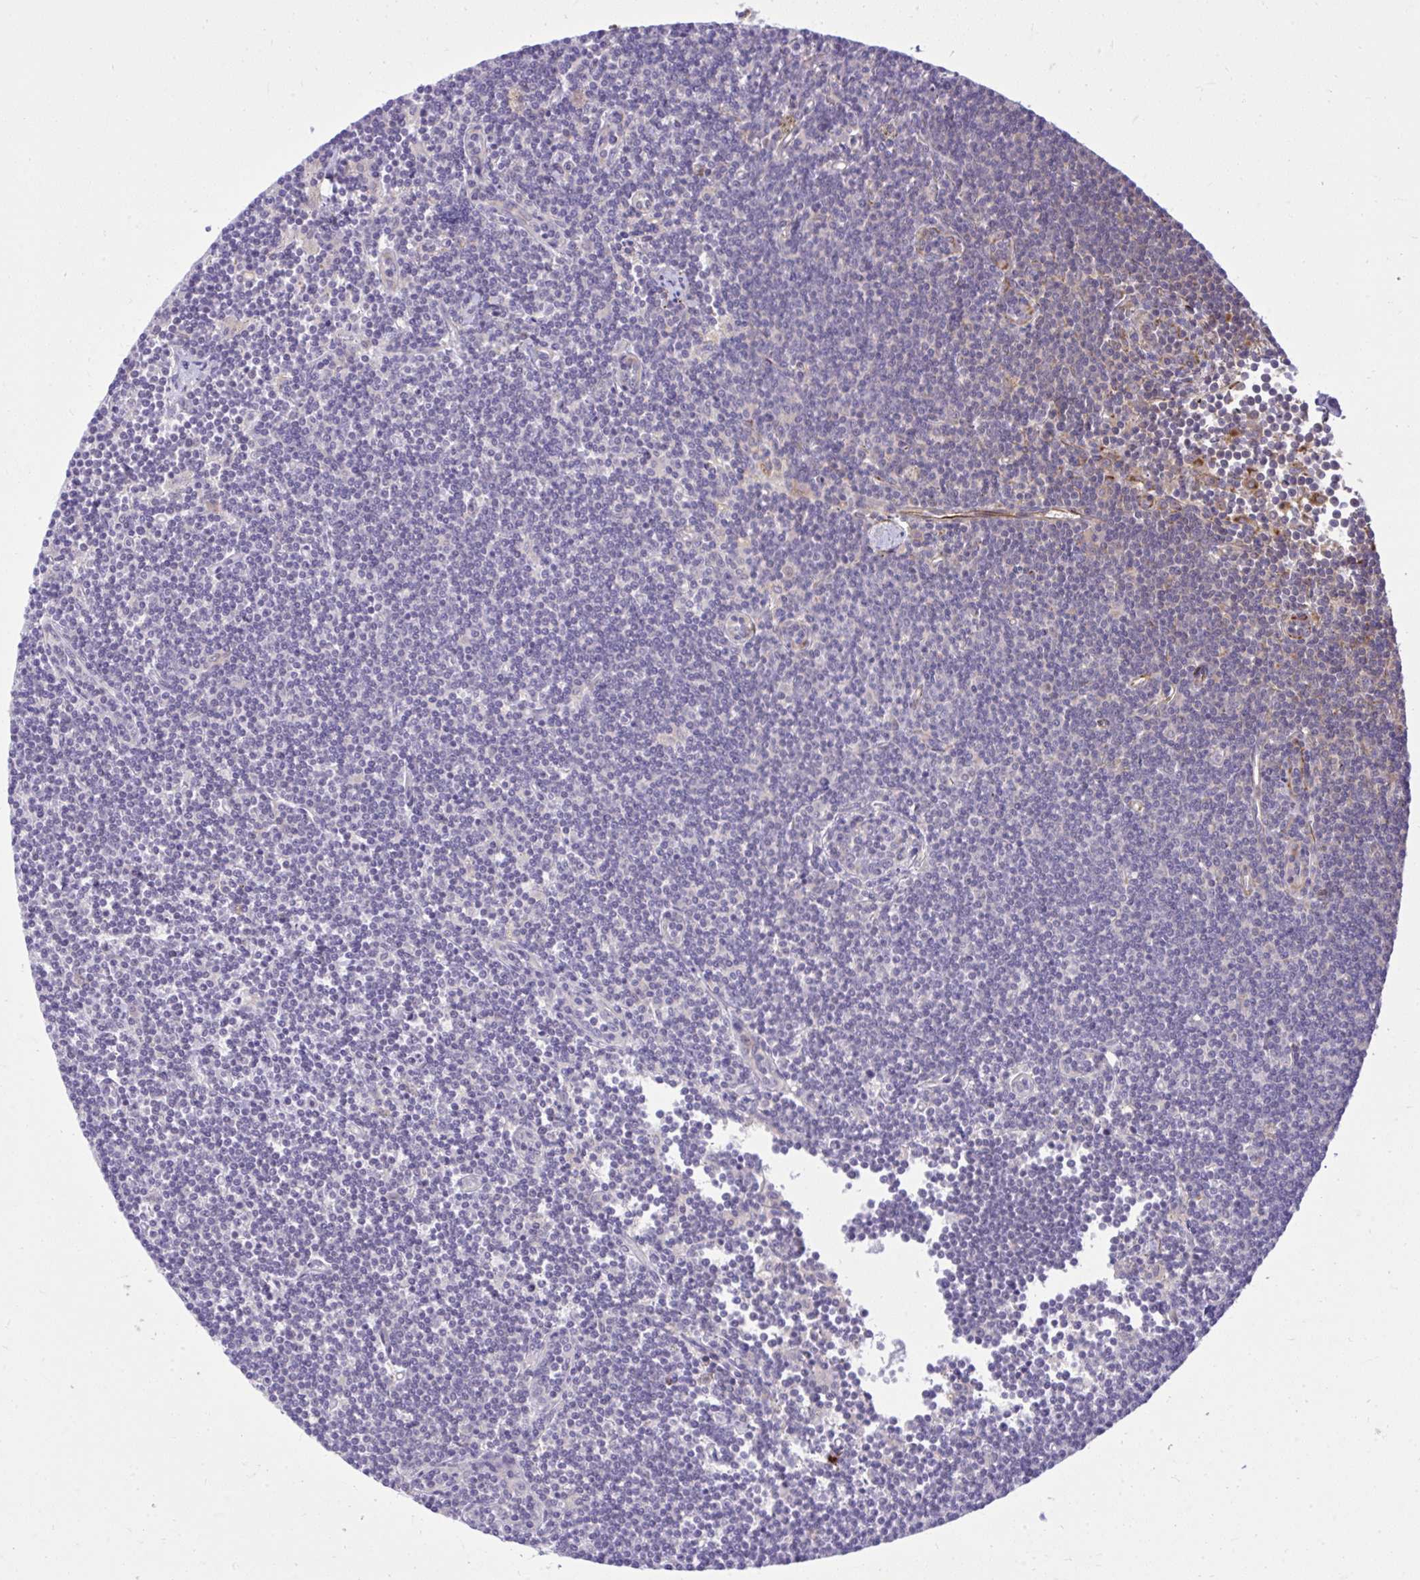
{"staining": {"intensity": "negative", "quantity": "none", "location": "none"}, "tissue": "lymphoma", "cell_type": "Tumor cells", "image_type": "cancer", "snomed": [{"axis": "morphology", "description": "Malignant lymphoma, non-Hodgkin's type, Low grade"}, {"axis": "topography", "description": "Lymph node"}], "caption": "The IHC micrograph has no significant positivity in tumor cells of lymphoma tissue.", "gene": "PAIP2", "patient": {"sex": "female", "age": 73}}